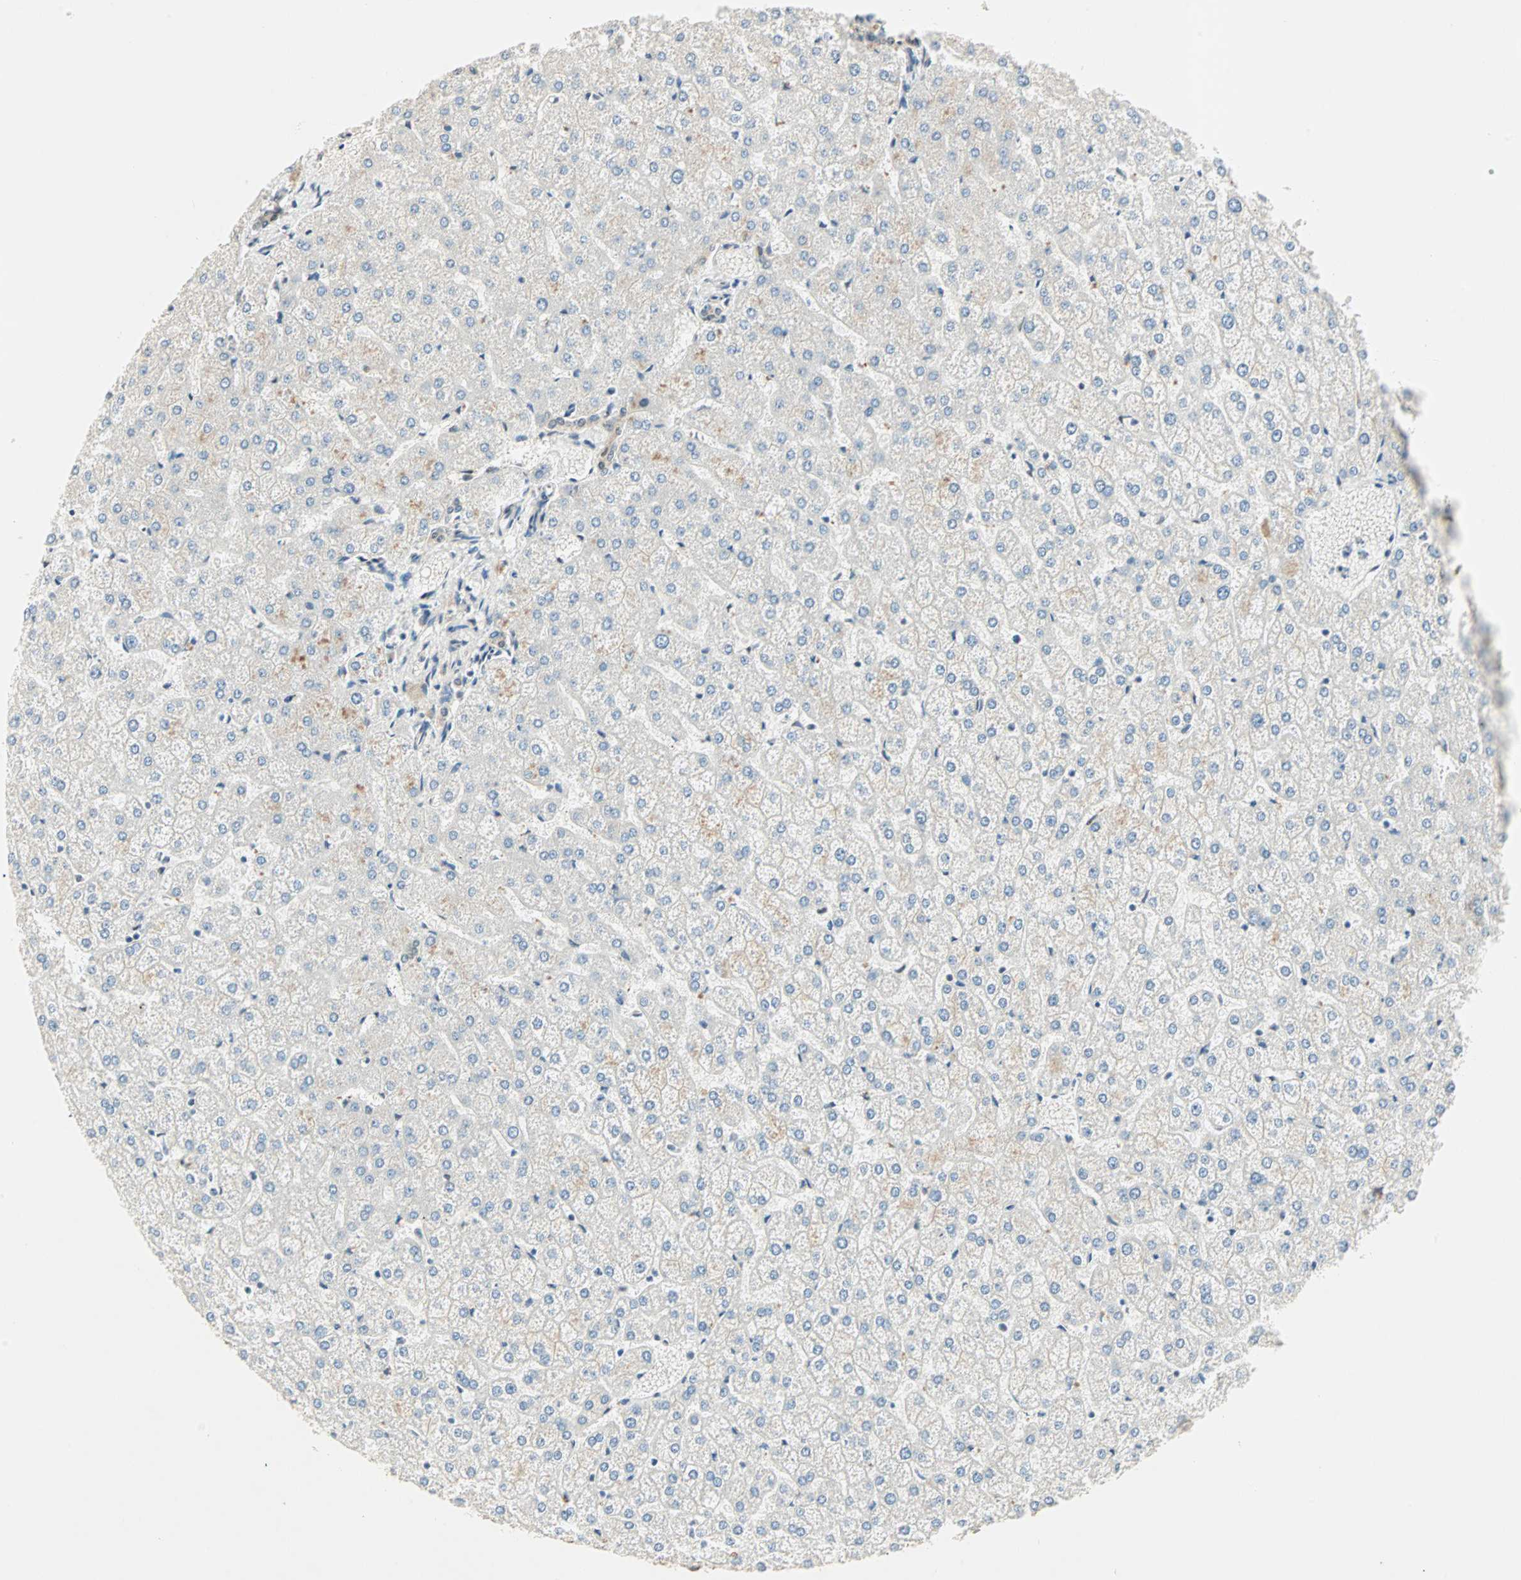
{"staining": {"intensity": "moderate", "quantity": "<25%", "location": "nuclear"}, "tissue": "liver", "cell_type": "Cholangiocytes", "image_type": "normal", "snomed": [{"axis": "morphology", "description": "Normal tissue, NOS"}, {"axis": "topography", "description": "Liver"}], "caption": "Protein expression analysis of unremarkable human liver reveals moderate nuclear expression in about <25% of cholangiocytes. The protein is stained brown, and the nuclei are stained in blue (DAB (3,3'-diaminobenzidine) IHC with brightfield microscopy, high magnification).", "gene": "BLM", "patient": {"sex": "female", "age": 32}}